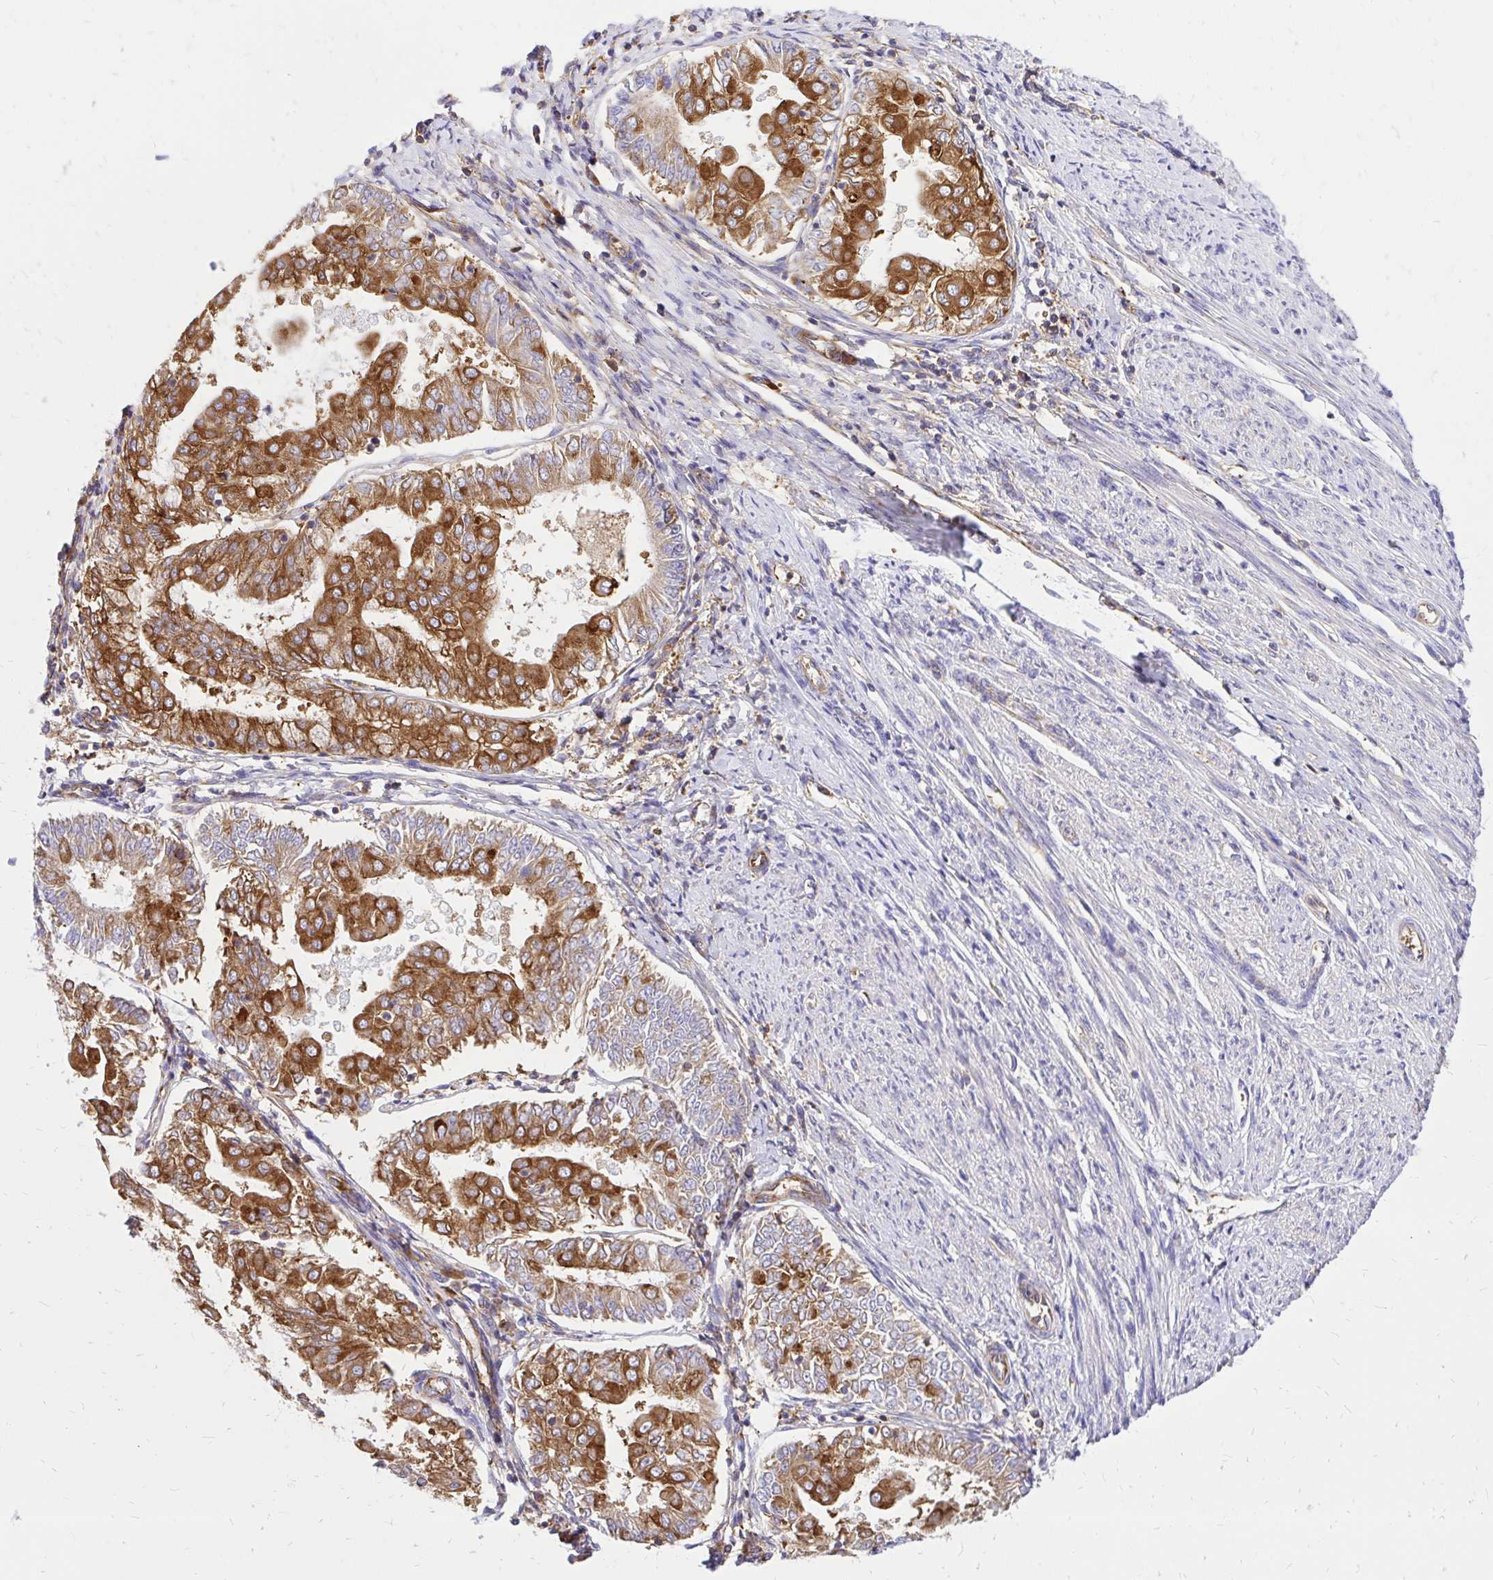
{"staining": {"intensity": "strong", "quantity": ">75%", "location": "cytoplasmic/membranous"}, "tissue": "endometrial cancer", "cell_type": "Tumor cells", "image_type": "cancer", "snomed": [{"axis": "morphology", "description": "Adenocarcinoma, NOS"}, {"axis": "topography", "description": "Endometrium"}], "caption": "A brown stain labels strong cytoplasmic/membranous expression of a protein in endometrial adenocarcinoma tumor cells.", "gene": "ABCB10", "patient": {"sex": "female", "age": 68}}